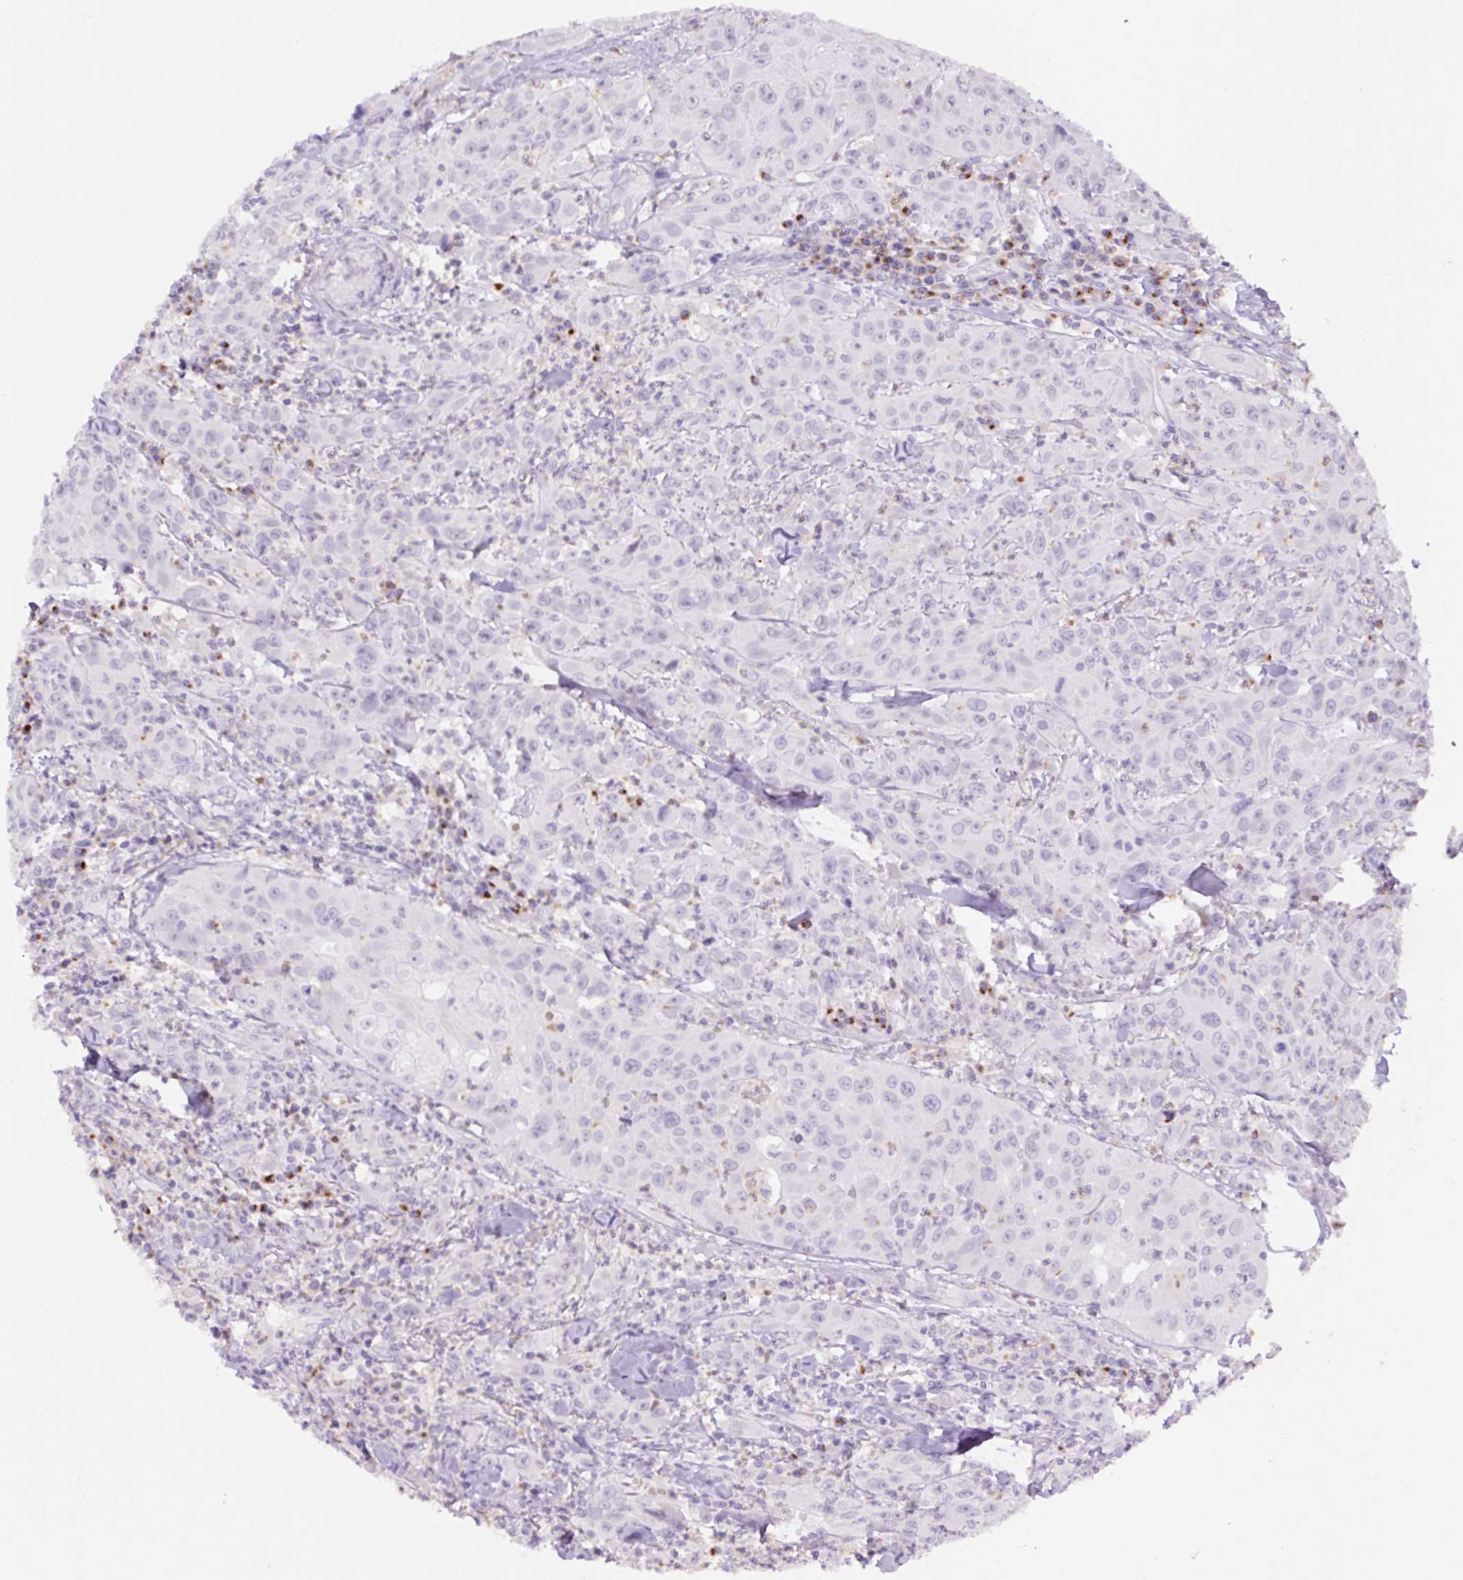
{"staining": {"intensity": "negative", "quantity": "none", "location": "none"}, "tissue": "head and neck cancer", "cell_type": "Tumor cells", "image_type": "cancer", "snomed": [{"axis": "morphology", "description": "Squamous cell carcinoma, NOS"}, {"axis": "topography", "description": "Skin"}, {"axis": "topography", "description": "Head-Neck"}], "caption": "This is an immunohistochemistry photomicrograph of human head and neck cancer (squamous cell carcinoma). There is no expression in tumor cells.", "gene": "MFSD3", "patient": {"sex": "male", "age": 80}}